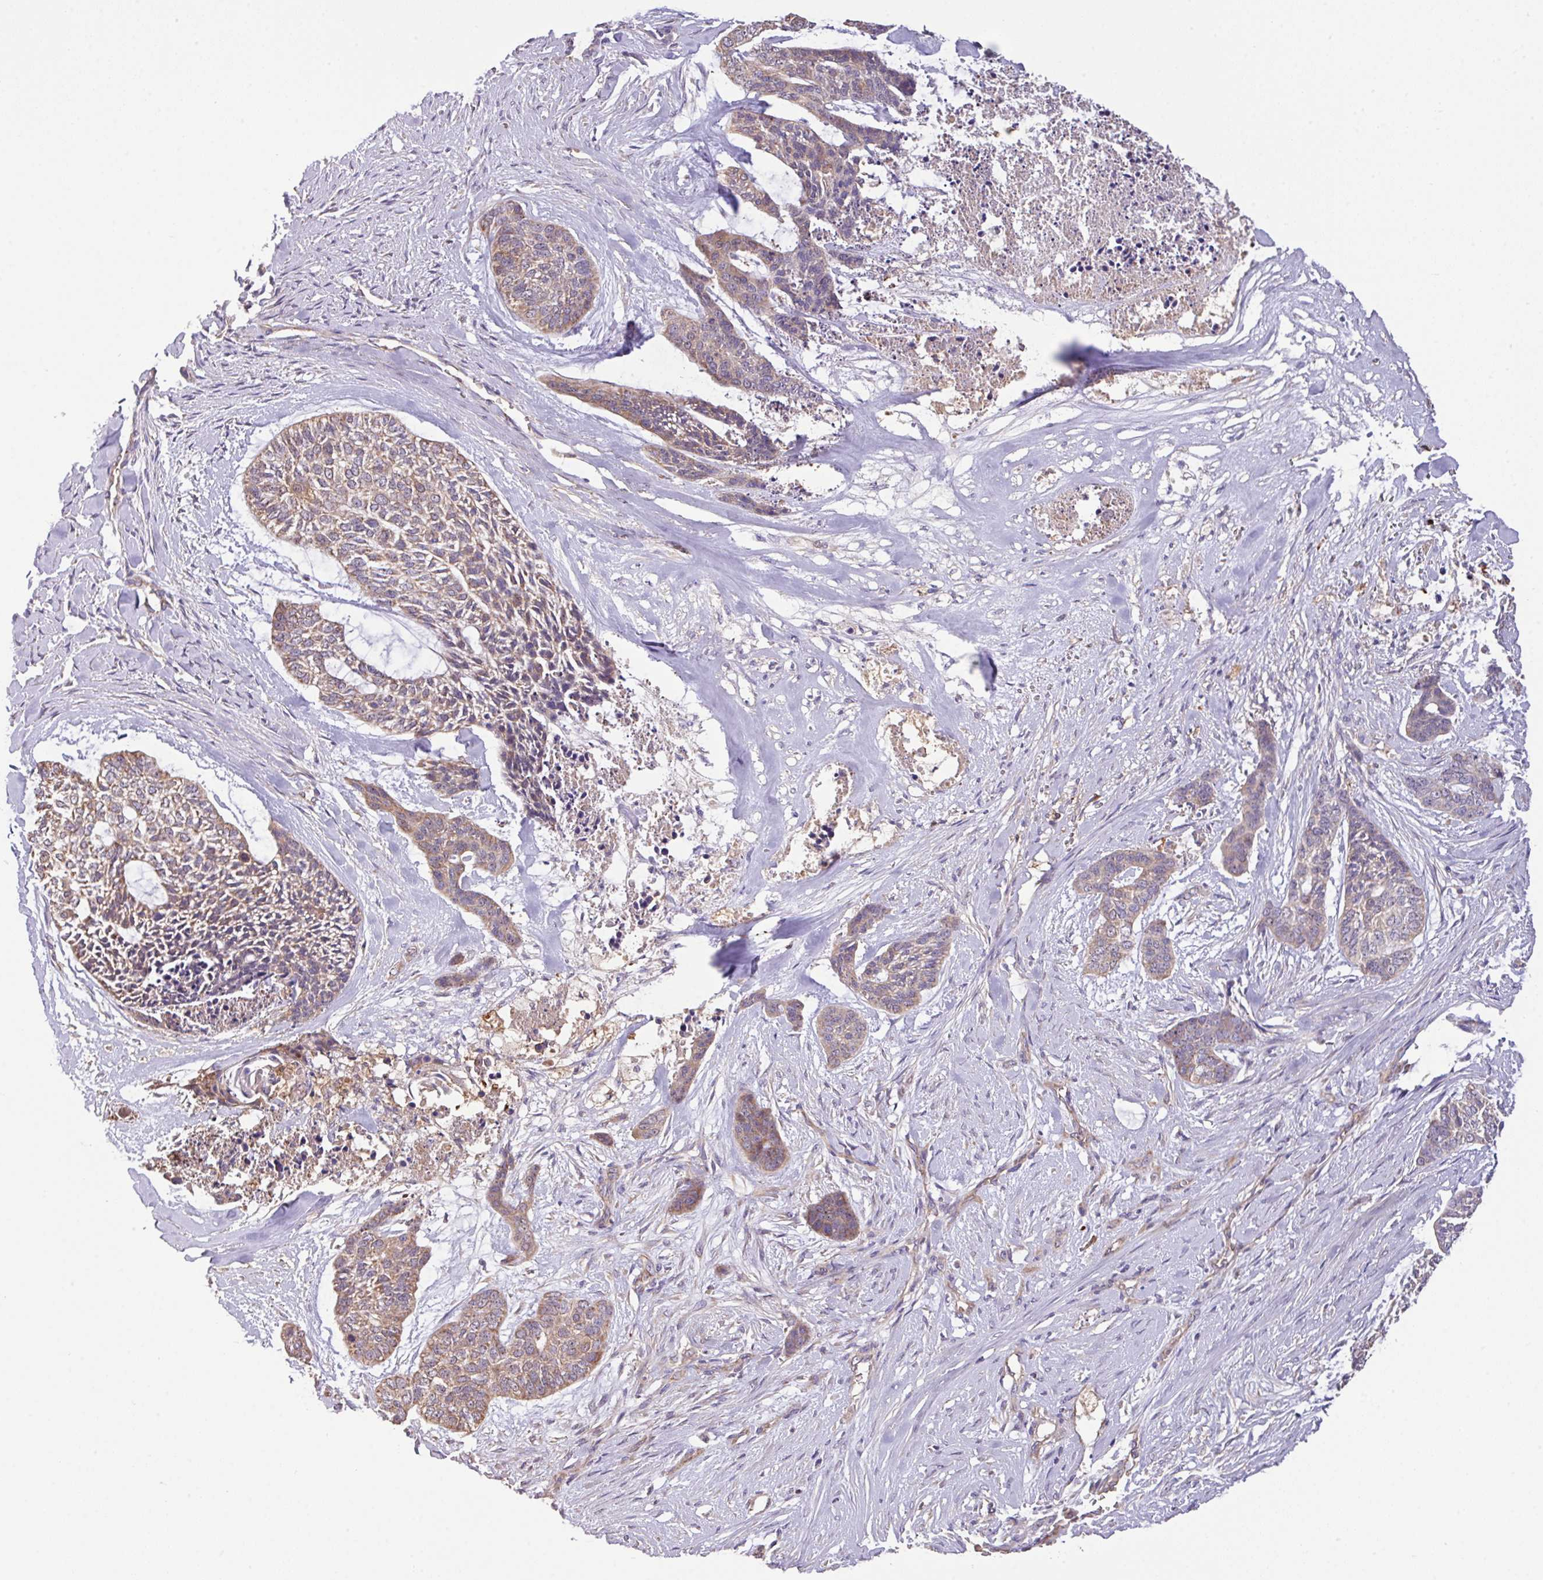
{"staining": {"intensity": "moderate", "quantity": ">75%", "location": "cytoplasmic/membranous"}, "tissue": "skin cancer", "cell_type": "Tumor cells", "image_type": "cancer", "snomed": [{"axis": "morphology", "description": "Basal cell carcinoma"}, {"axis": "topography", "description": "Skin"}], "caption": "Tumor cells demonstrate moderate cytoplasmic/membranous expression in approximately >75% of cells in skin cancer (basal cell carcinoma). (DAB IHC, brown staining for protein, blue staining for nuclei).", "gene": "LRRC53", "patient": {"sex": "female", "age": 64}}